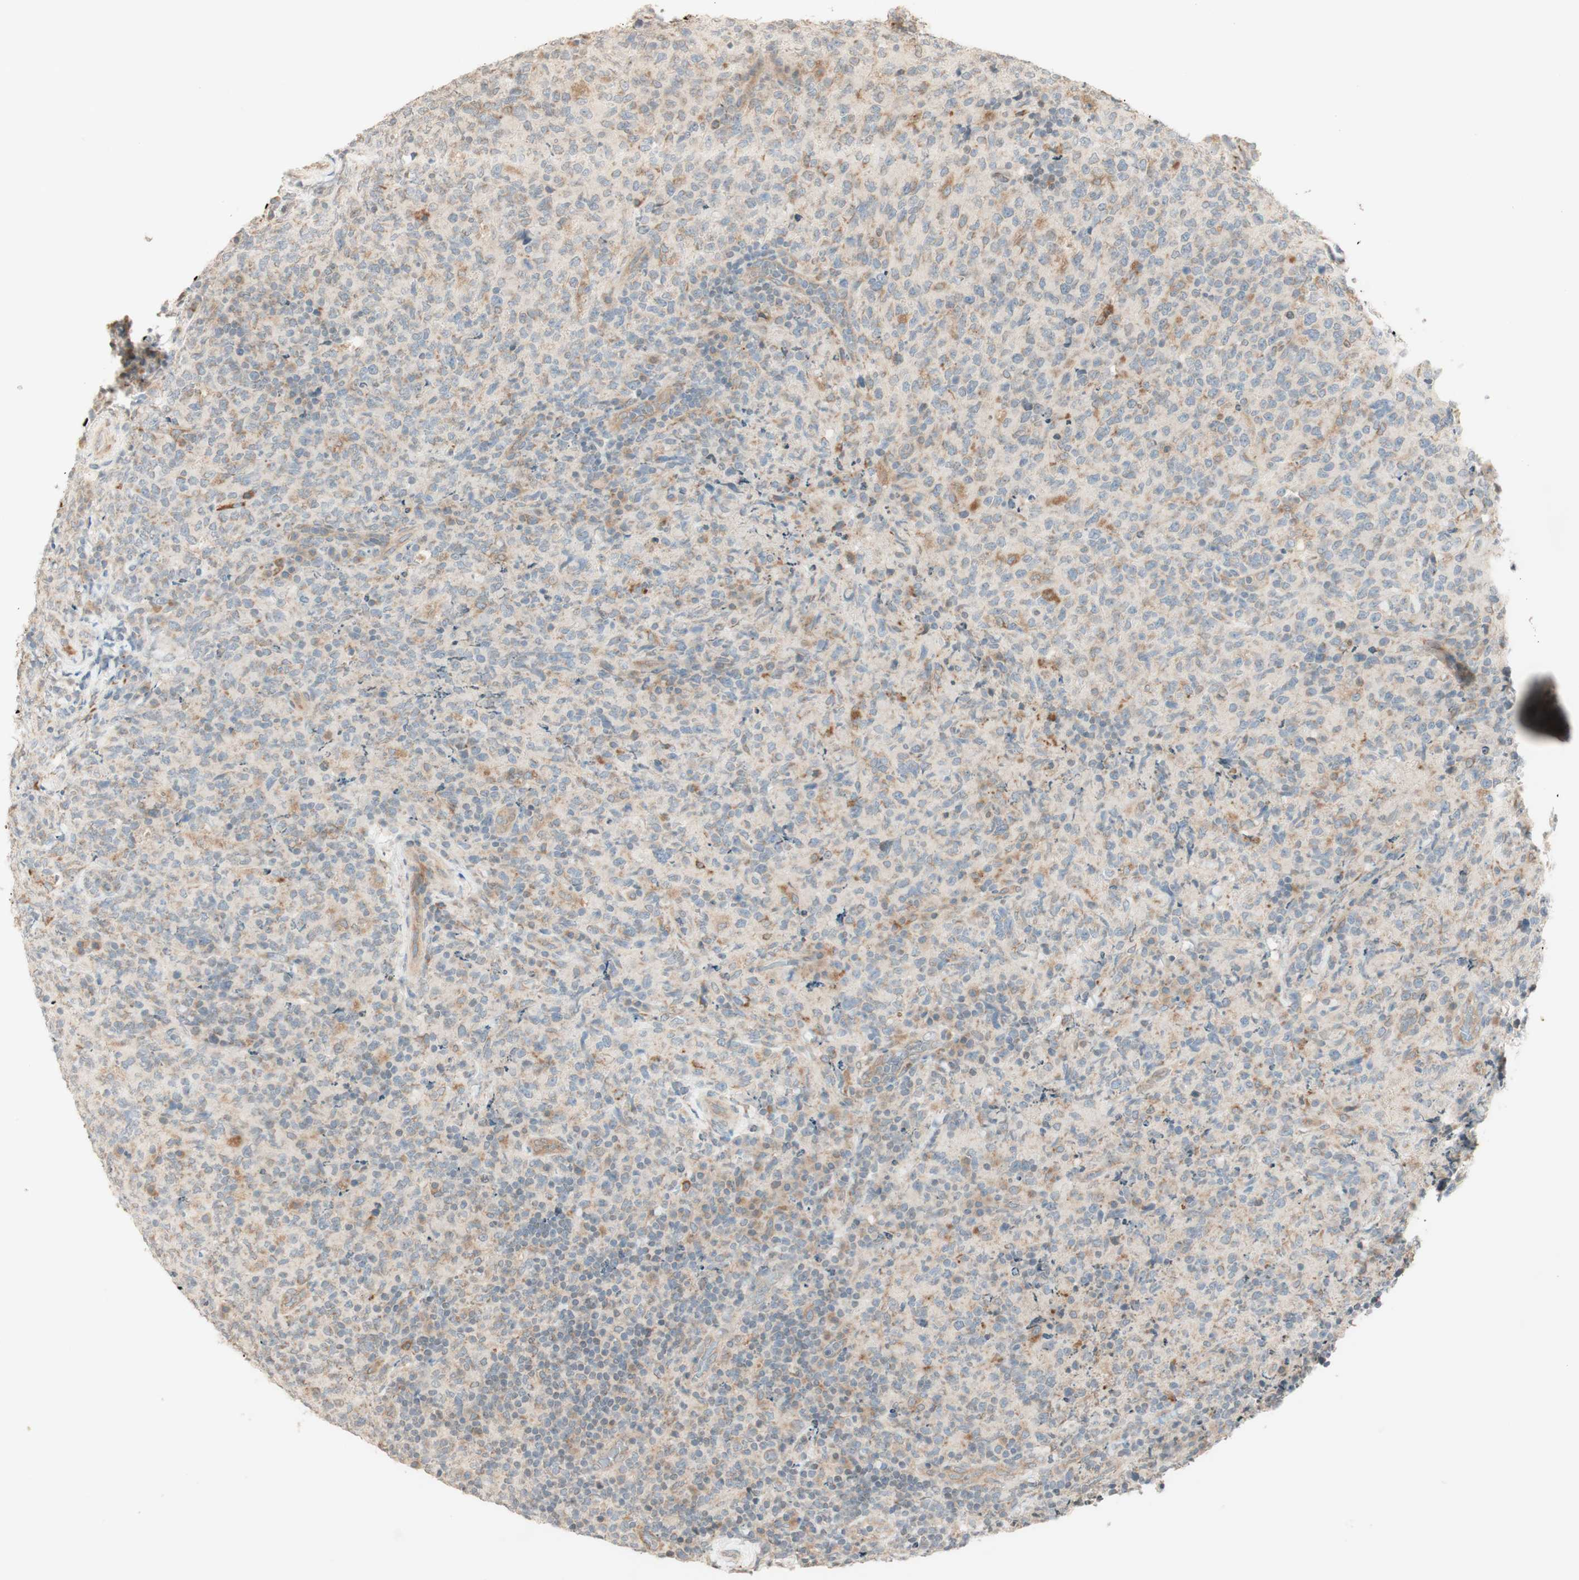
{"staining": {"intensity": "moderate", "quantity": "<25%", "location": "cytoplasmic/membranous"}, "tissue": "lymphoma", "cell_type": "Tumor cells", "image_type": "cancer", "snomed": [{"axis": "morphology", "description": "Malignant lymphoma, non-Hodgkin's type, High grade"}, {"axis": "topography", "description": "Tonsil"}], "caption": "Approximately <25% of tumor cells in human malignant lymphoma, non-Hodgkin's type (high-grade) demonstrate moderate cytoplasmic/membranous protein positivity as visualized by brown immunohistochemical staining.", "gene": "CLCN2", "patient": {"sex": "female", "age": 36}}